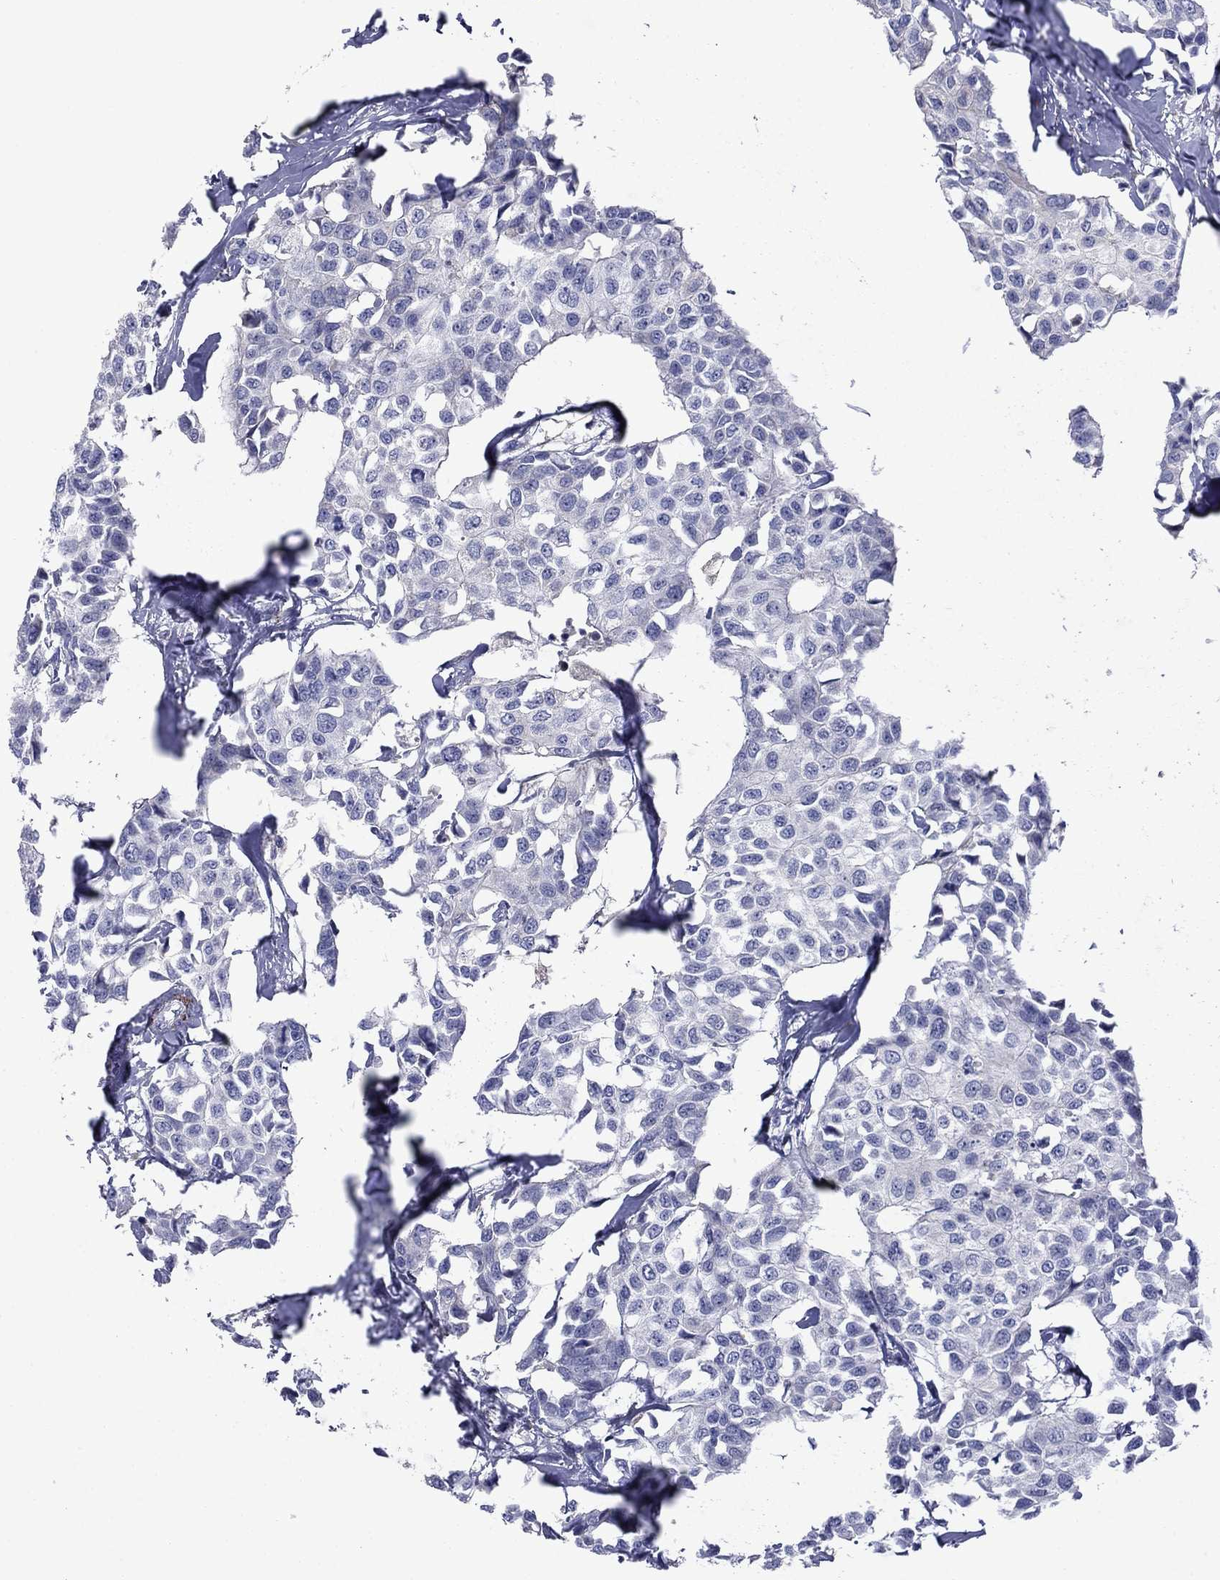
{"staining": {"intensity": "negative", "quantity": "none", "location": "none"}, "tissue": "breast cancer", "cell_type": "Tumor cells", "image_type": "cancer", "snomed": [{"axis": "morphology", "description": "Duct carcinoma"}, {"axis": "topography", "description": "Breast"}], "caption": "There is no significant staining in tumor cells of breast cancer (invasive ductal carcinoma).", "gene": "TMPRSS11A", "patient": {"sex": "female", "age": 80}}